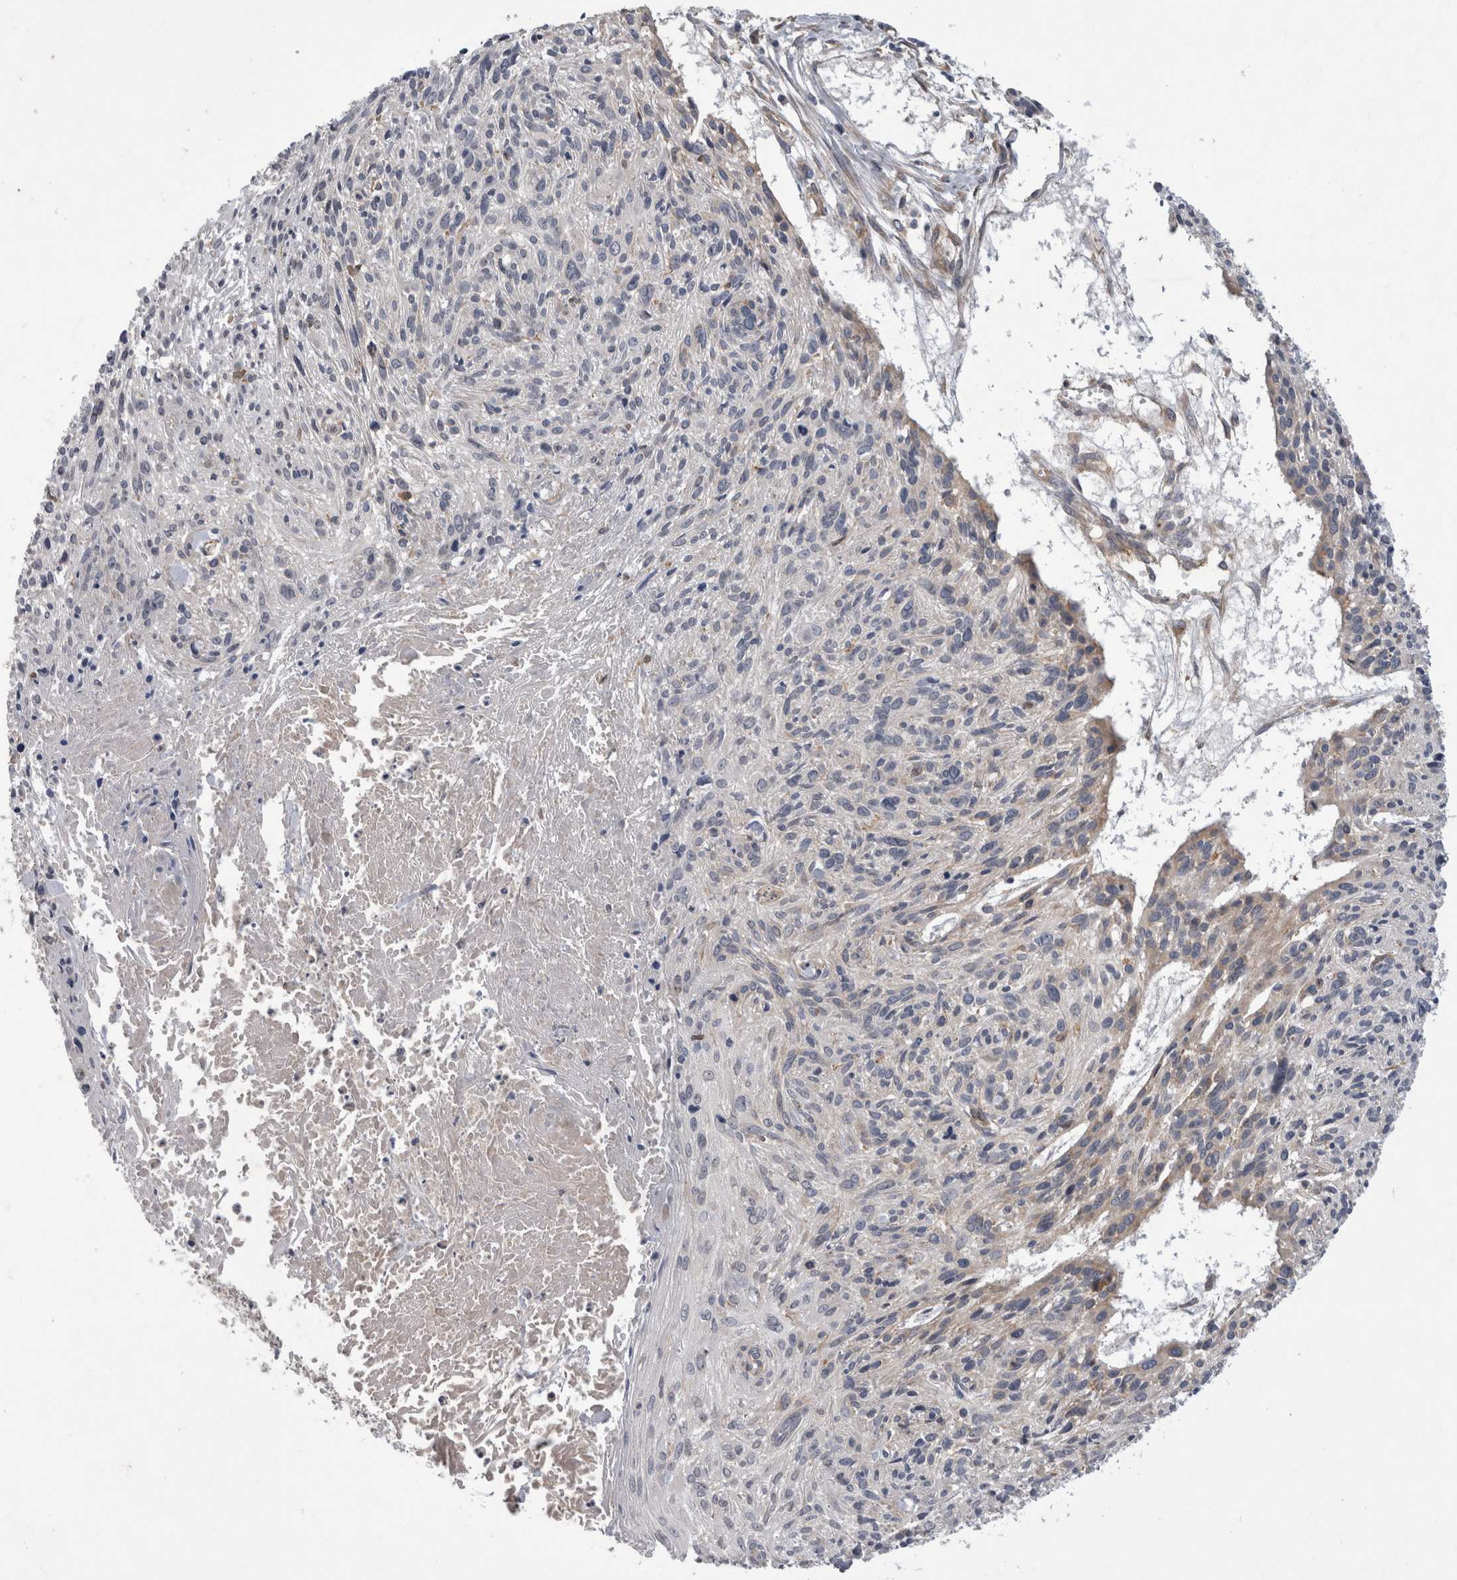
{"staining": {"intensity": "negative", "quantity": "none", "location": "none"}, "tissue": "cervical cancer", "cell_type": "Tumor cells", "image_type": "cancer", "snomed": [{"axis": "morphology", "description": "Squamous cell carcinoma, NOS"}, {"axis": "topography", "description": "Cervix"}], "caption": "Cervical squamous cell carcinoma was stained to show a protein in brown. There is no significant staining in tumor cells.", "gene": "ANKFY1", "patient": {"sex": "female", "age": 51}}